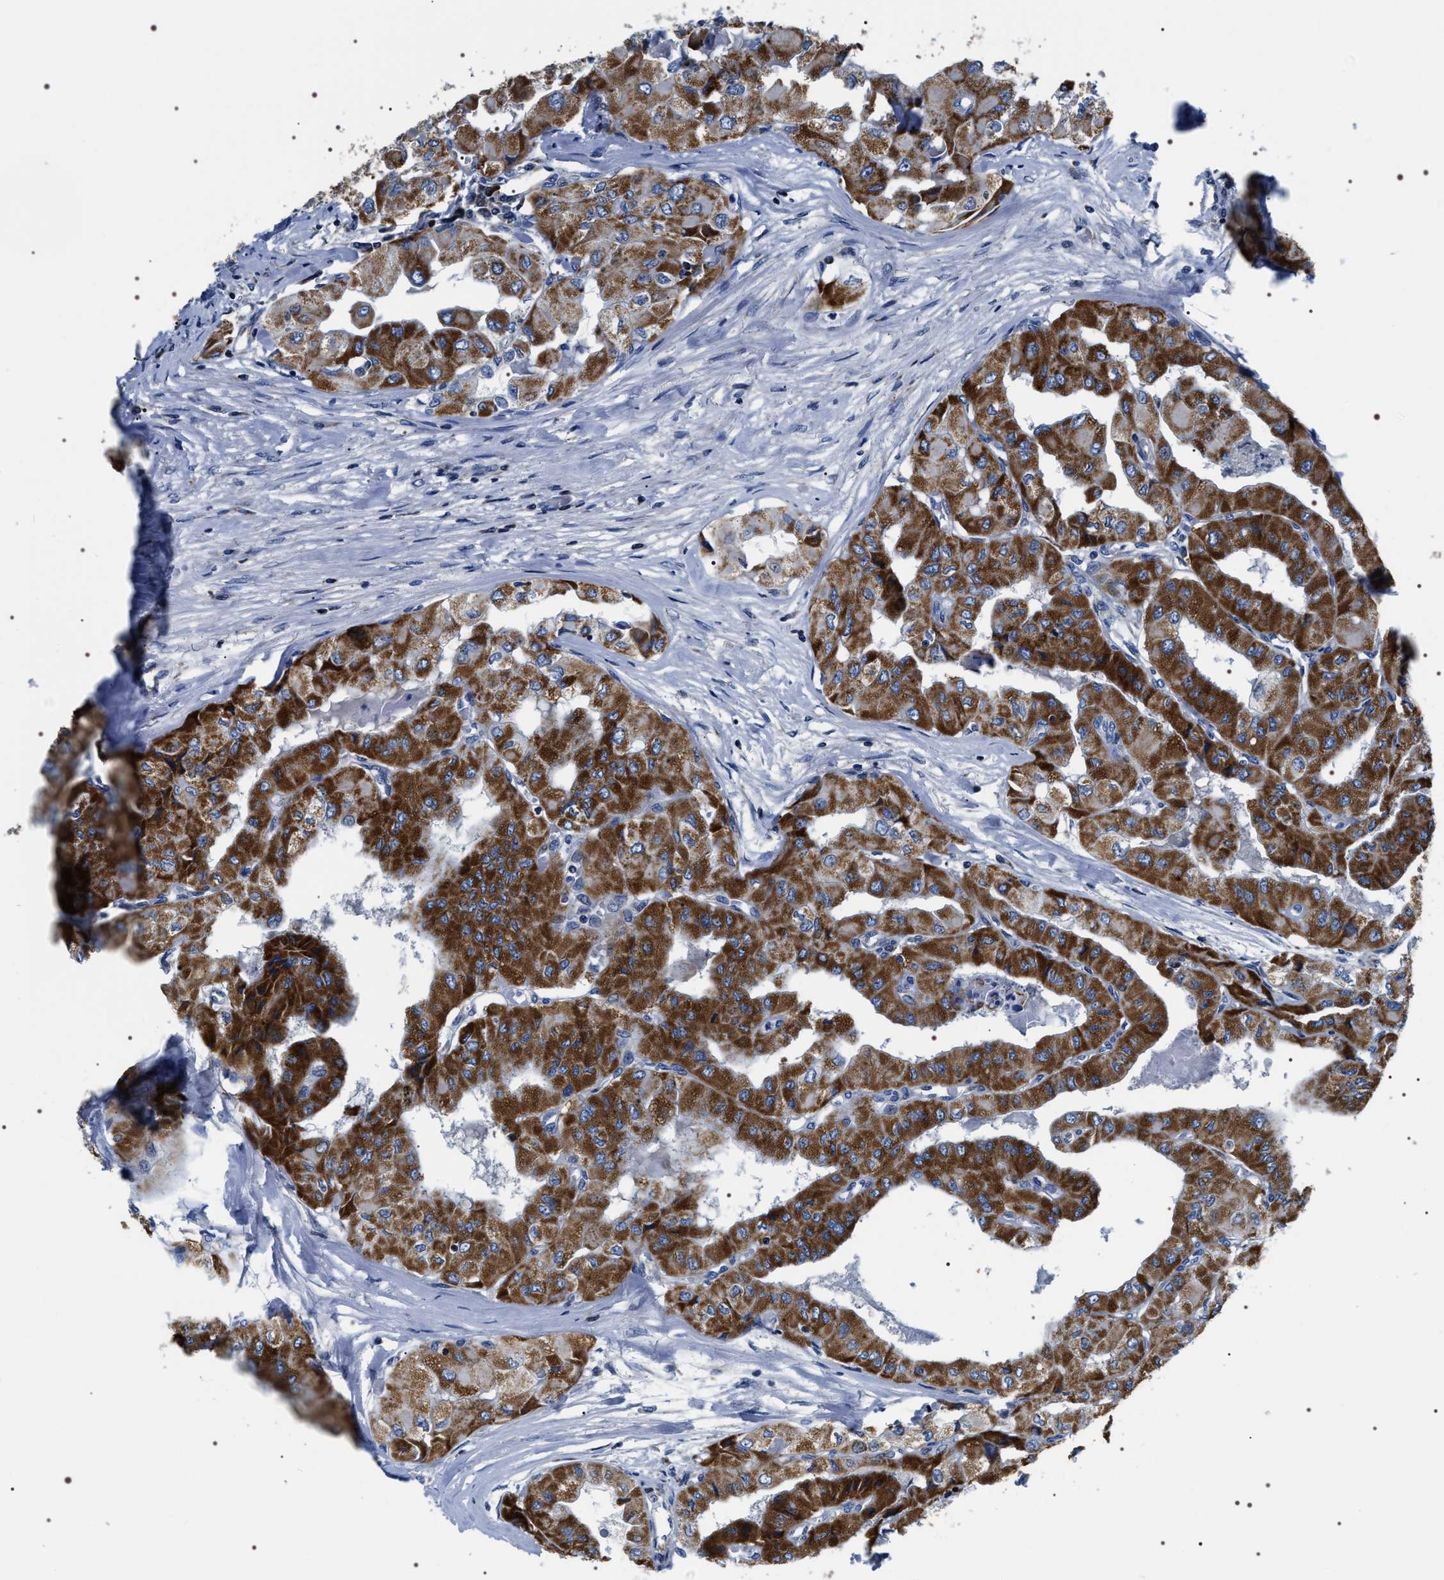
{"staining": {"intensity": "strong", "quantity": ">75%", "location": "cytoplasmic/membranous"}, "tissue": "thyroid cancer", "cell_type": "Tumor cells", "image_type": "cancer", "snomed": [{"axis": "morphology", "description": "Papillary adenocarcinoma, NOS"}, {"axis": "topography", "description": "Thyroid gland"}], "caption": "IHC photomicrograph of neoplastic tissue: human papillary adenocarcinoma (thyroid) stained using IHC shows high levels of strong protein expression localized specifically in the cytoplasmic/membranous of tumor cells, appearing as a cytoplasmic/membranous brown color.", "gene": "NTMT1", "patient": {"sex": "female", "age": 59}}